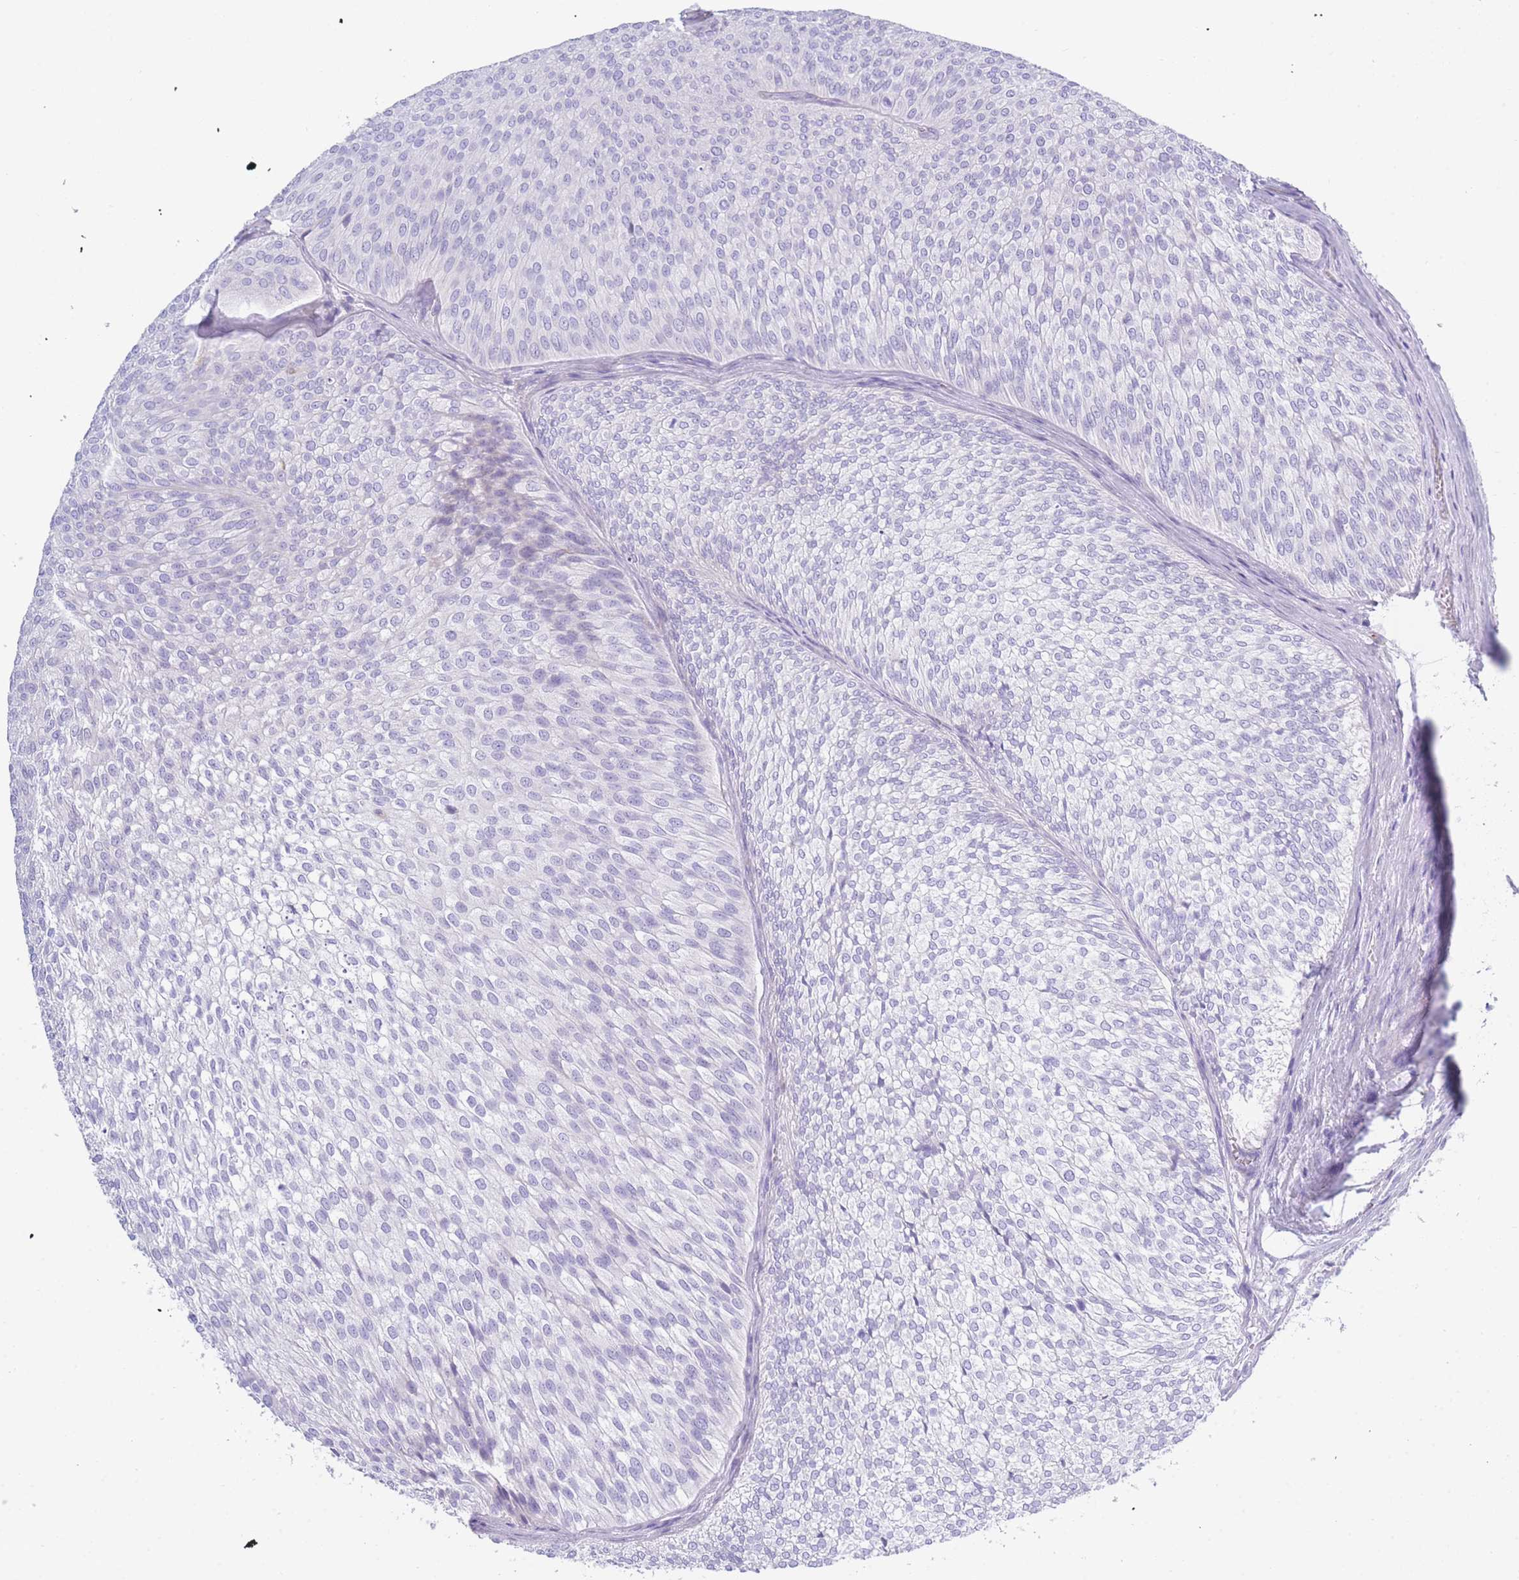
{"staining": {"intensity": "negative", "quantity": "none", "location": "none"}, "tissue": "urothelial cancer", "cell_type": "Tumor cells", "image_type": "cancer", "snomed": [{"axis": "morphology", "description": "Urothelial carcinoma, Low grade"}, {"axis": "topography", "description": "Urinary bladder"}], "caption": "Tumor cells are negative for protein expression in human urothelial cancer.", "gene": "XKR8", "patient": {"sex": "male", "age": 91}}